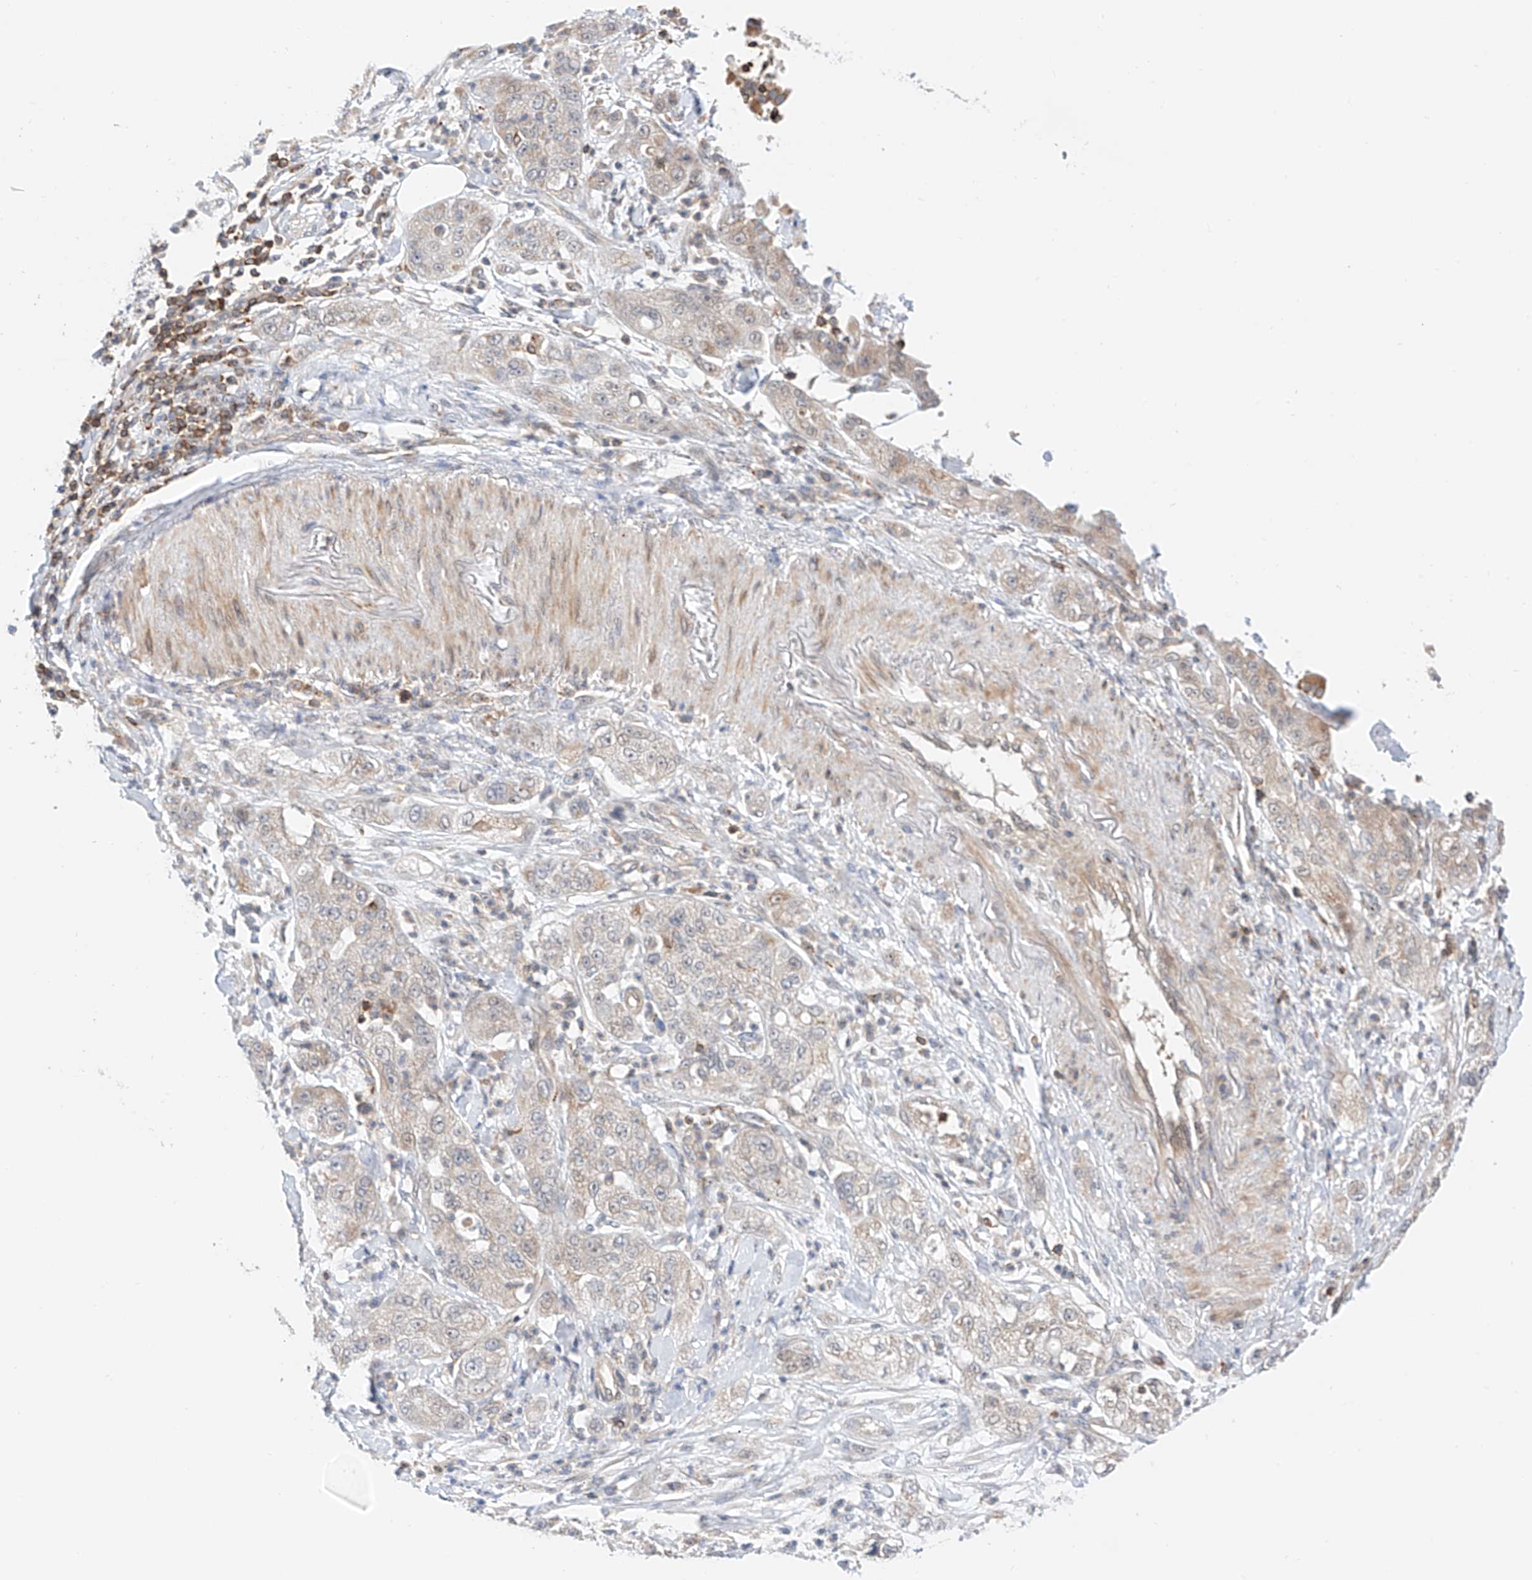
{"staining": {"intensity": "negative", "quantity": "none", "location": "none"}, "tissue": "pancreatic cancer", "cell_type": "Tumor cells", "image_type": "cancer", "snomed": [{"axis": "morphology", "description": "Adenocarcinoma, NOS"}, {"axis": "topography", "description": "Pancreas"}], "caption": "An image of human pancreatic cancer is negative for staining in tumor cells.", "gene": "MFN2", "patient": {"sex": "female", "age": 78}}